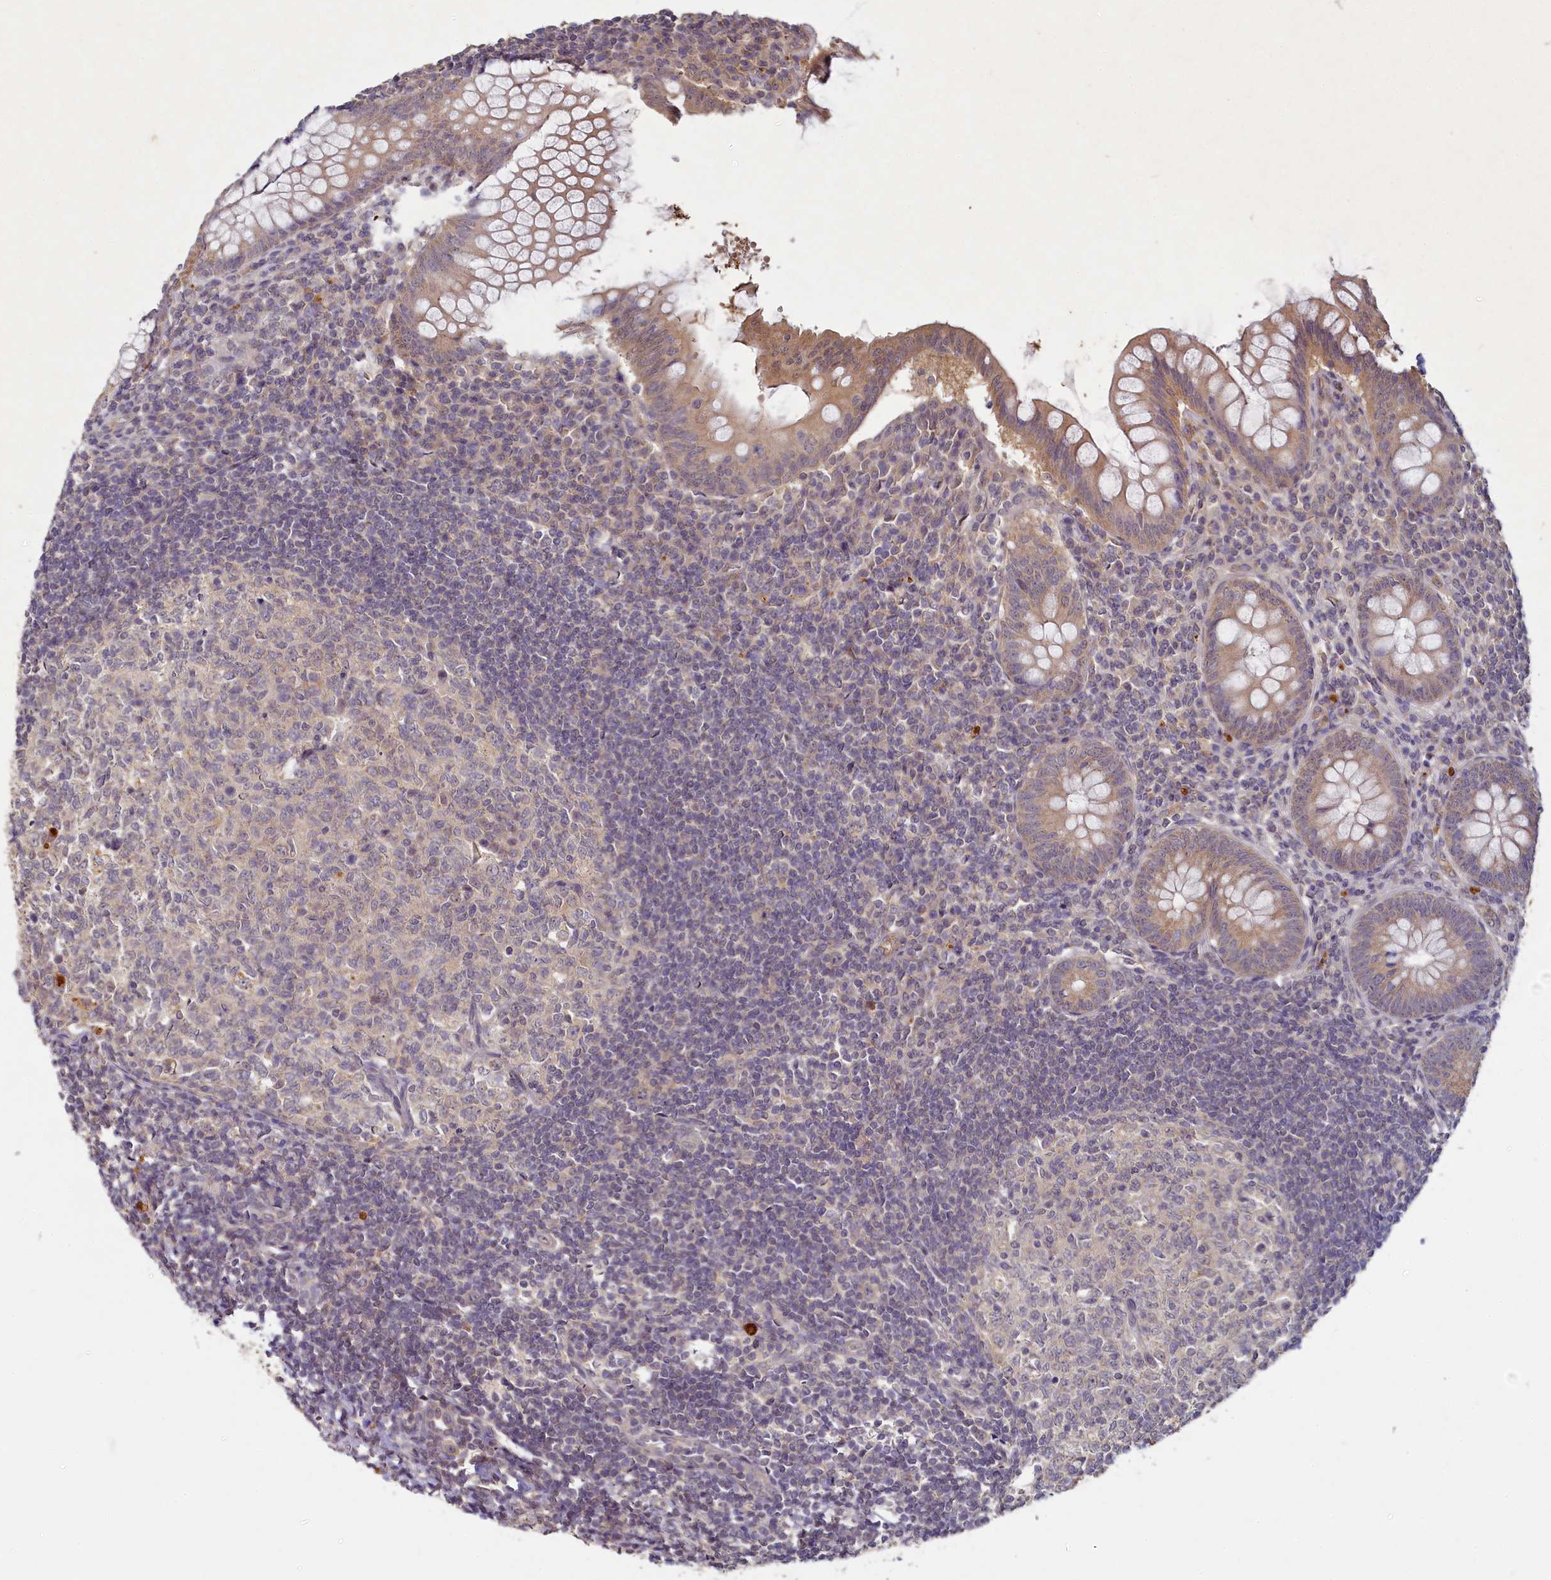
{"staining": {"intensity": "weak", "quantity": ">75%", "location": "cytoplasmic/membranous"}, "tissue": "appendix", "cell_type": "Glandular cells", "image_type": "normal", "snomed": [{"axis": "morphology", "description": "Normal tissue, NOS"}, {"axis": "topography", "description": "Appendix"}], "caption": "This is a micrograph of IHC staining of benign appendix, which shows weak staining in the cytoplasmic/membranous of glandular cells.", "gene": "HERC3", "patient": {"sex": "female", "age": 33}}